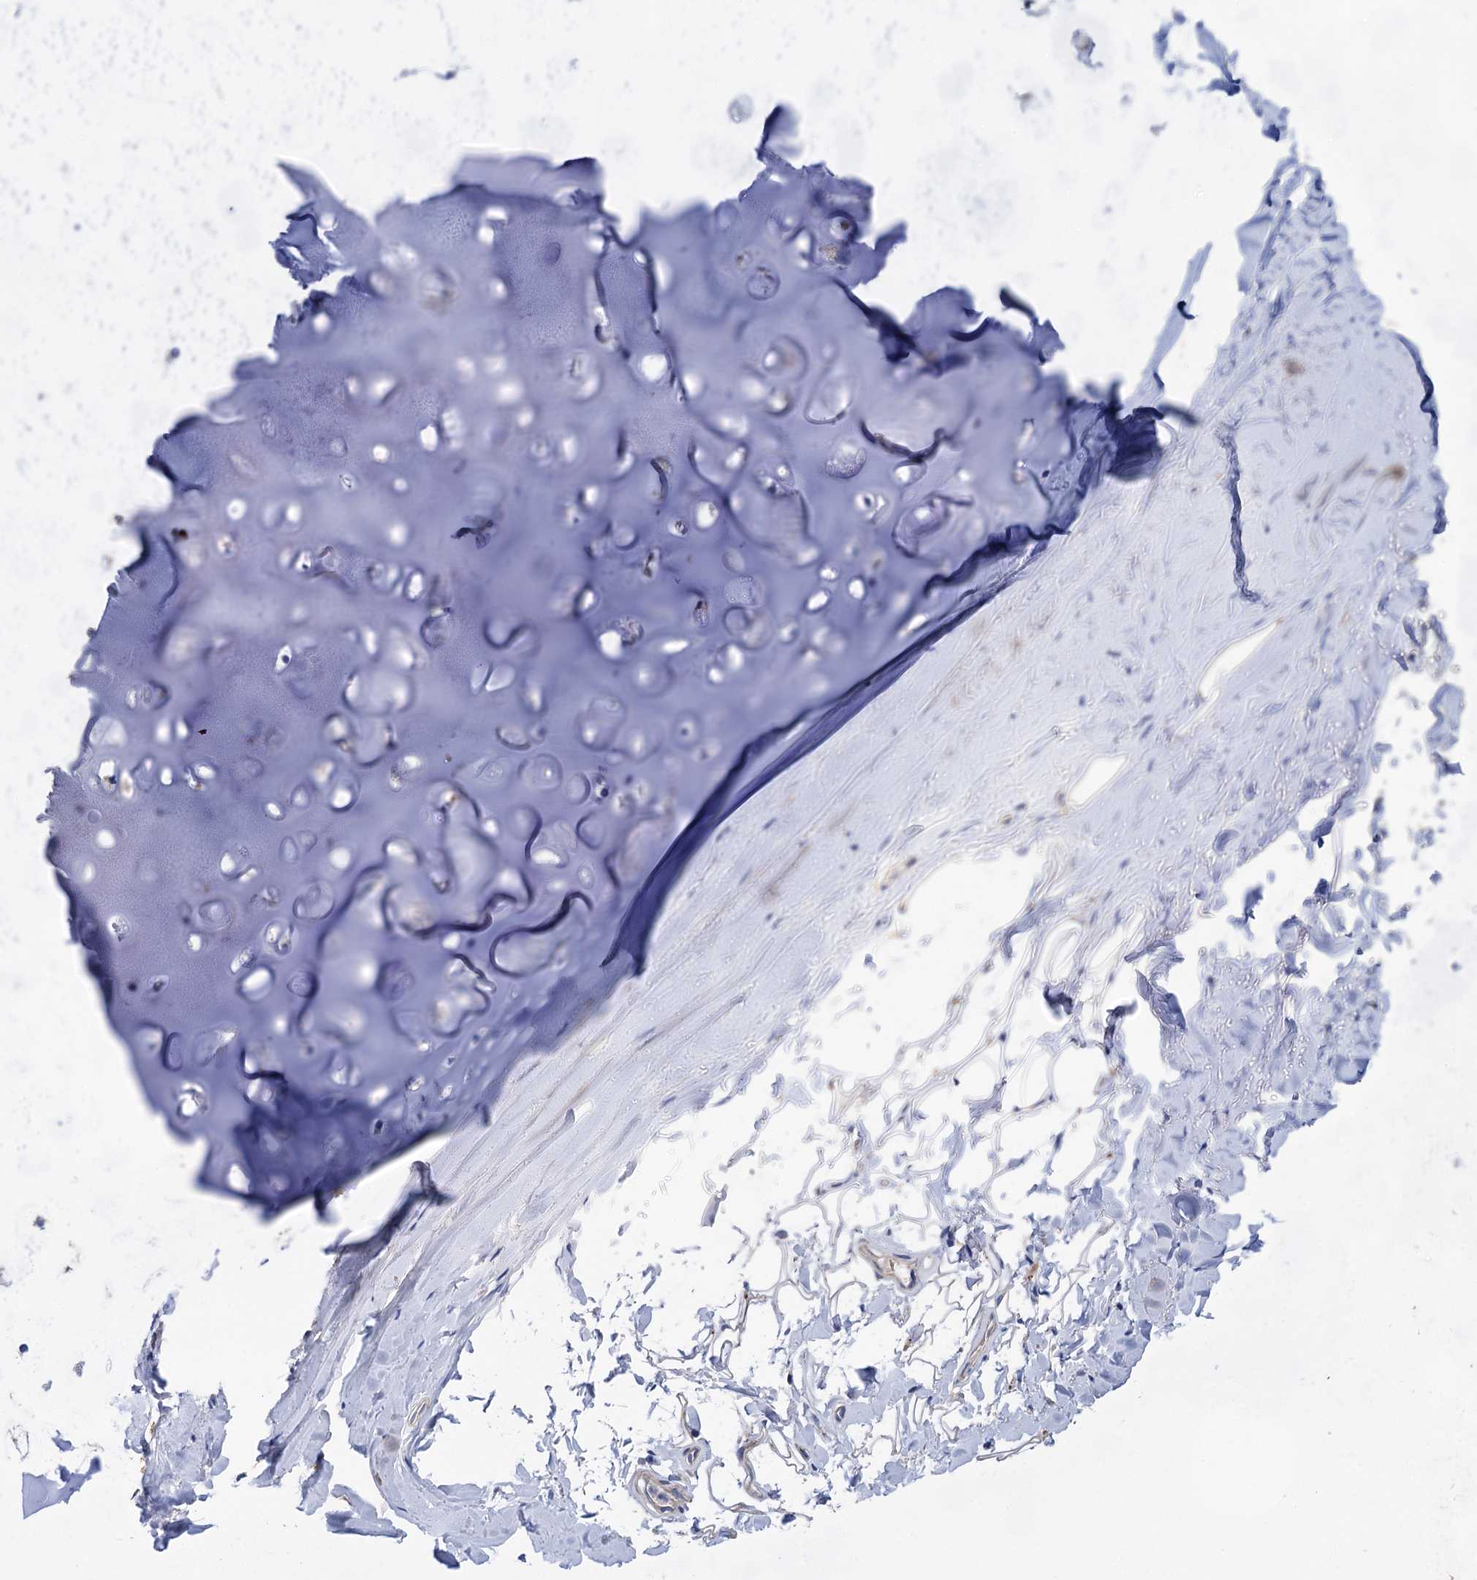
{"staining": {"intensity": "negative", "quantity": "none", "location": "none"}, "tissue": "adipose tissue", "cell_type": "Adipocytes", "image_type": "normal", "snomed": [{"axis": "morphology", "description": "Normal tissue, NOS"}, {"axis": "topography", "description": "Lymph node"}, {"axis": "topography", "description": "Bronchus"}], "caption": "IHC micrograph of benign adipose tissue: human adipose tissue stained with DAB (3,3'-diaminobenzidine) shows no significant protein positivity in adipocytes.", "gene": "GPR155", "patient": {"sex": "male", "age": 63}}